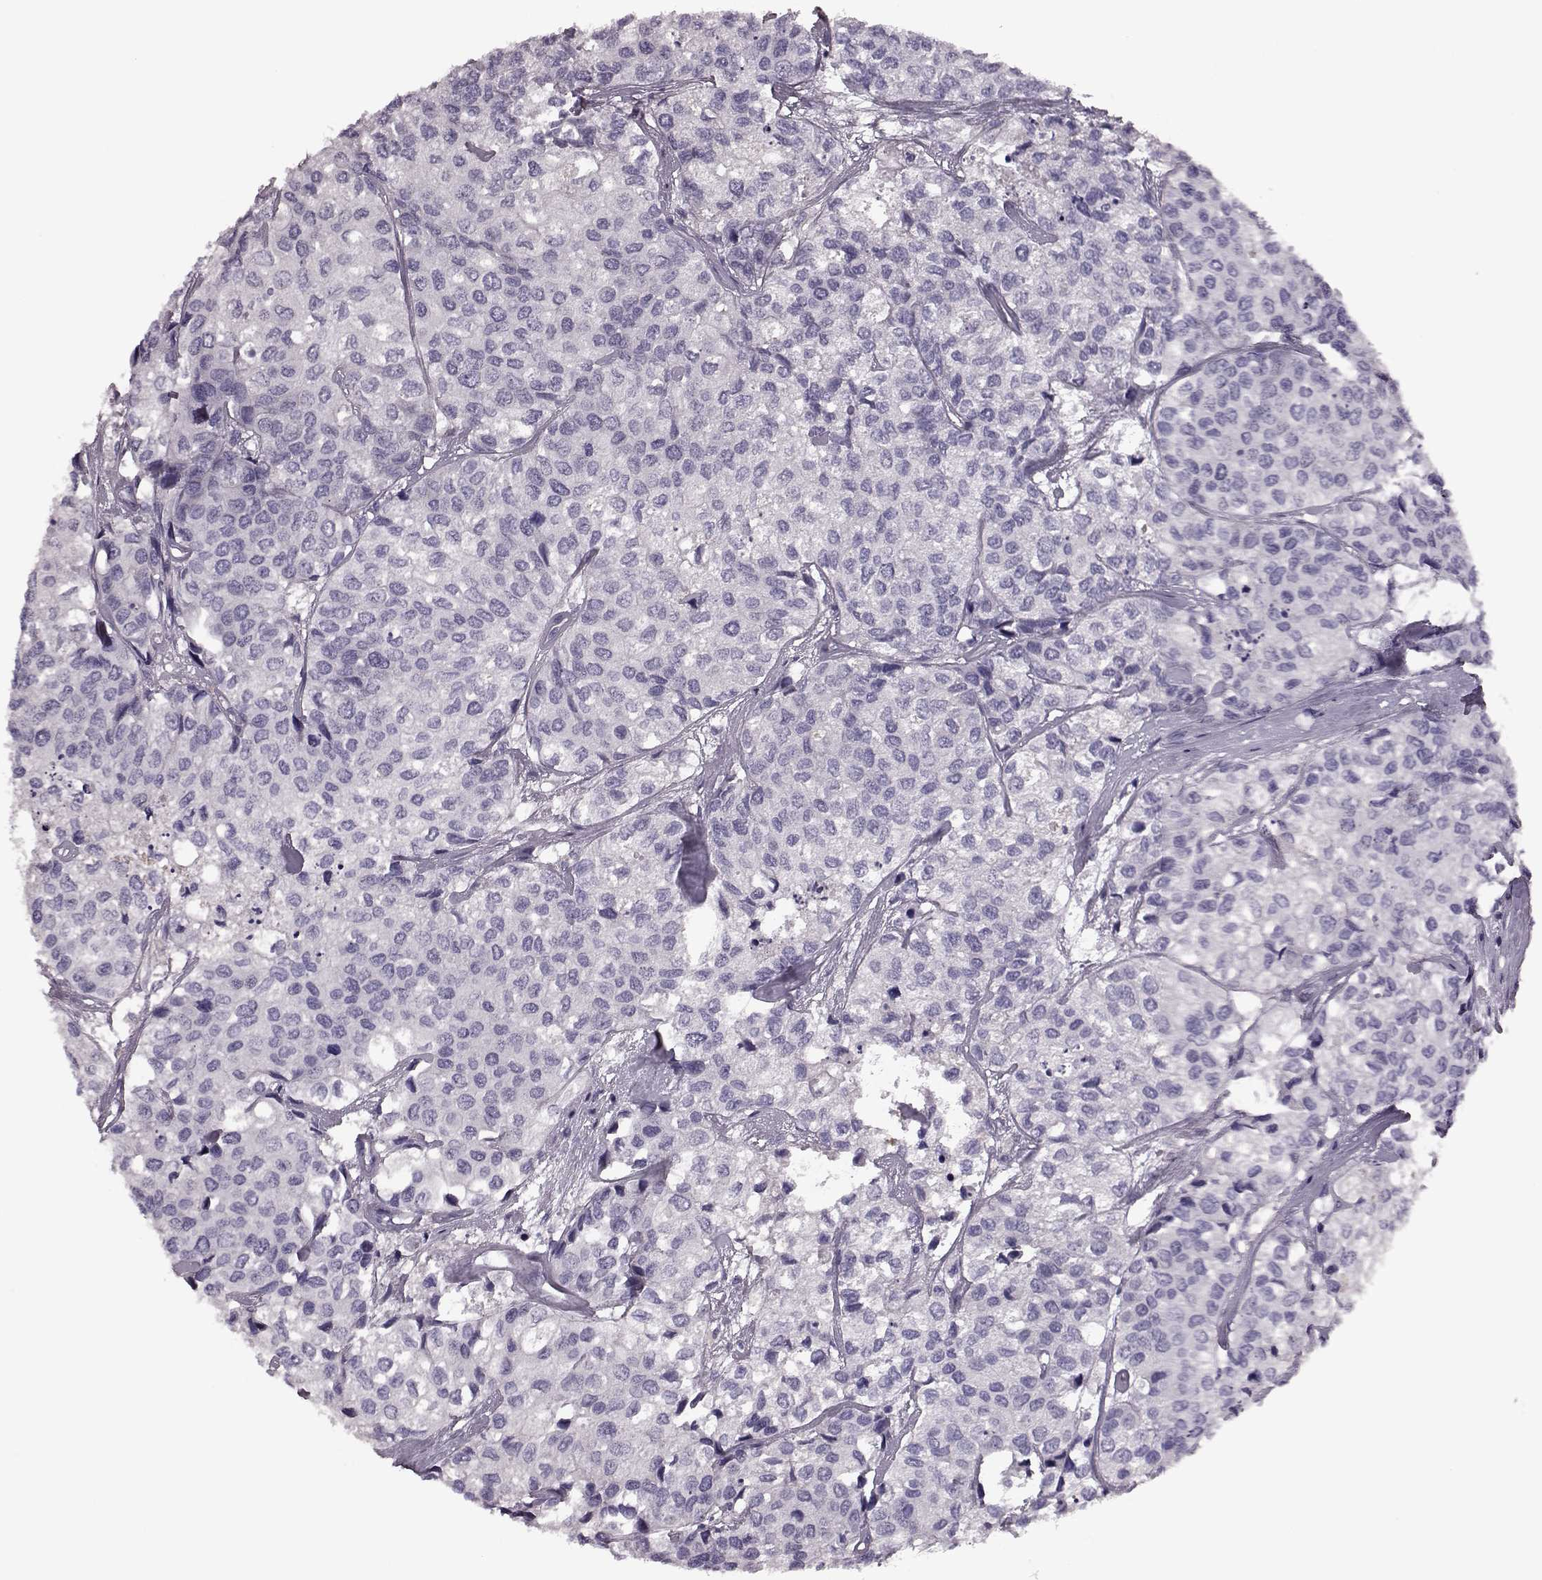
{"staining": {"intensity": "negative", "quantity": "none", "location": "none"}, "tissue": "urothelial cancer", "cell_type": "Tumor cells", "image_type": "cancer", "snomed": [{"axis": "morphology", "description": "Urothelial carcinoma, High grade"}, {"axis": "topography", "description": "Urinary bladder"}], "caption": "Urothelial carcinoma (high-grade) was stained to show a protein in brown. There is no significant positivity in tumor cells.", "gene": "SNTG1", "patient": {"sex": "male", "age": 73}}